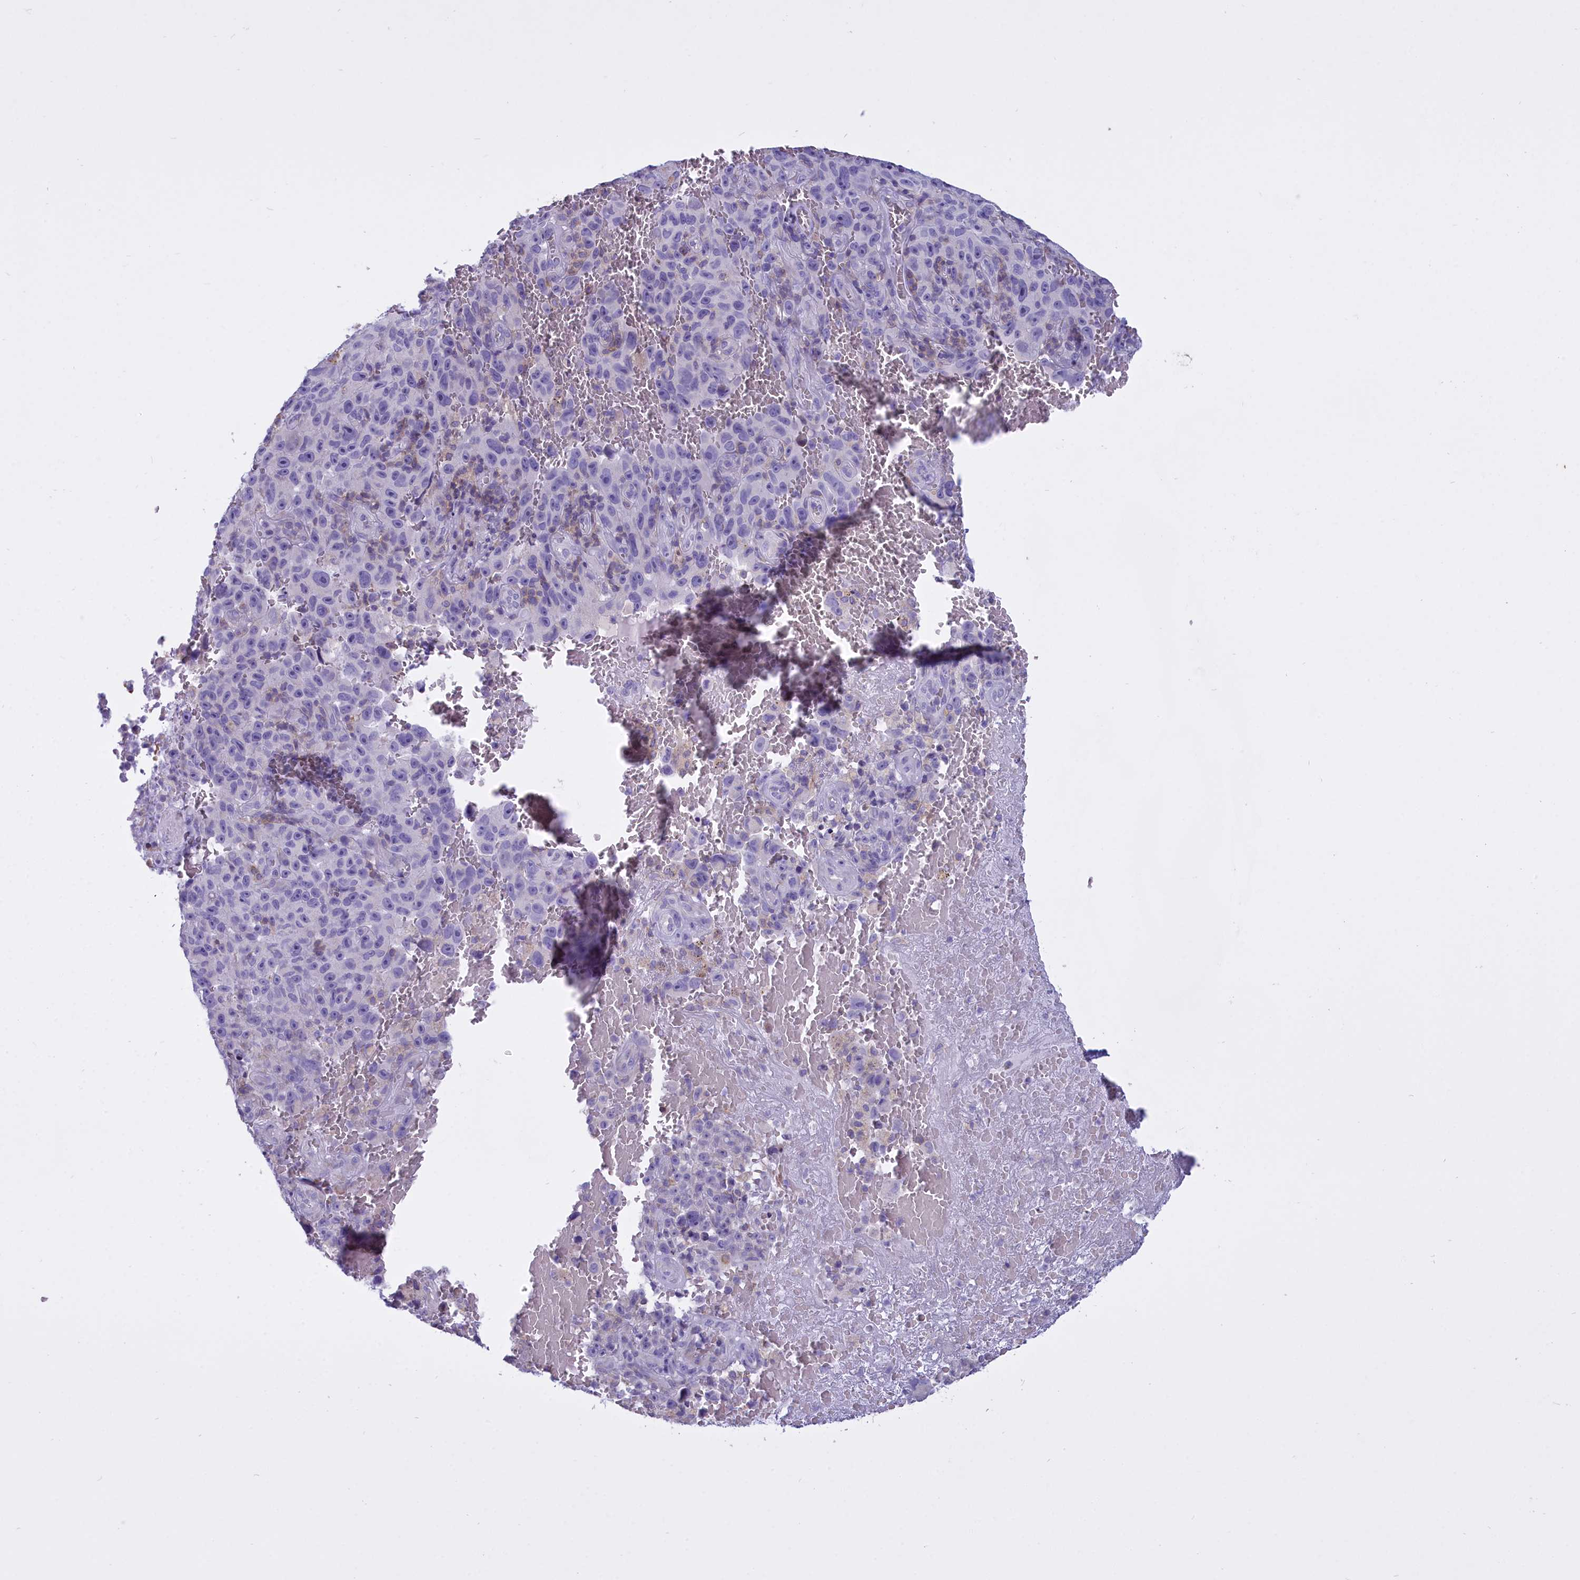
{"staining": {"intensity": "negative", "quantity": "none", "location": "none"}, "tissue": "melanoma", "cell_type": "Tumor cells", "image_type": "cancer", "snomed": [{"axis": "morphology", "description": "Malignant melanoma, NOS"}, {"axis": "topography", "description": "Skin"}], "caption": "This is a micrograph of immunohistochemistry staining of malignant melanoma, which shows no expression in tumor cells. (Brightfield microscopy of DAB (3,3'-diaminobenzidine) IHC at high magnification).", "gene": "CD5", "patient": {"sex": "female", "age": 82}}